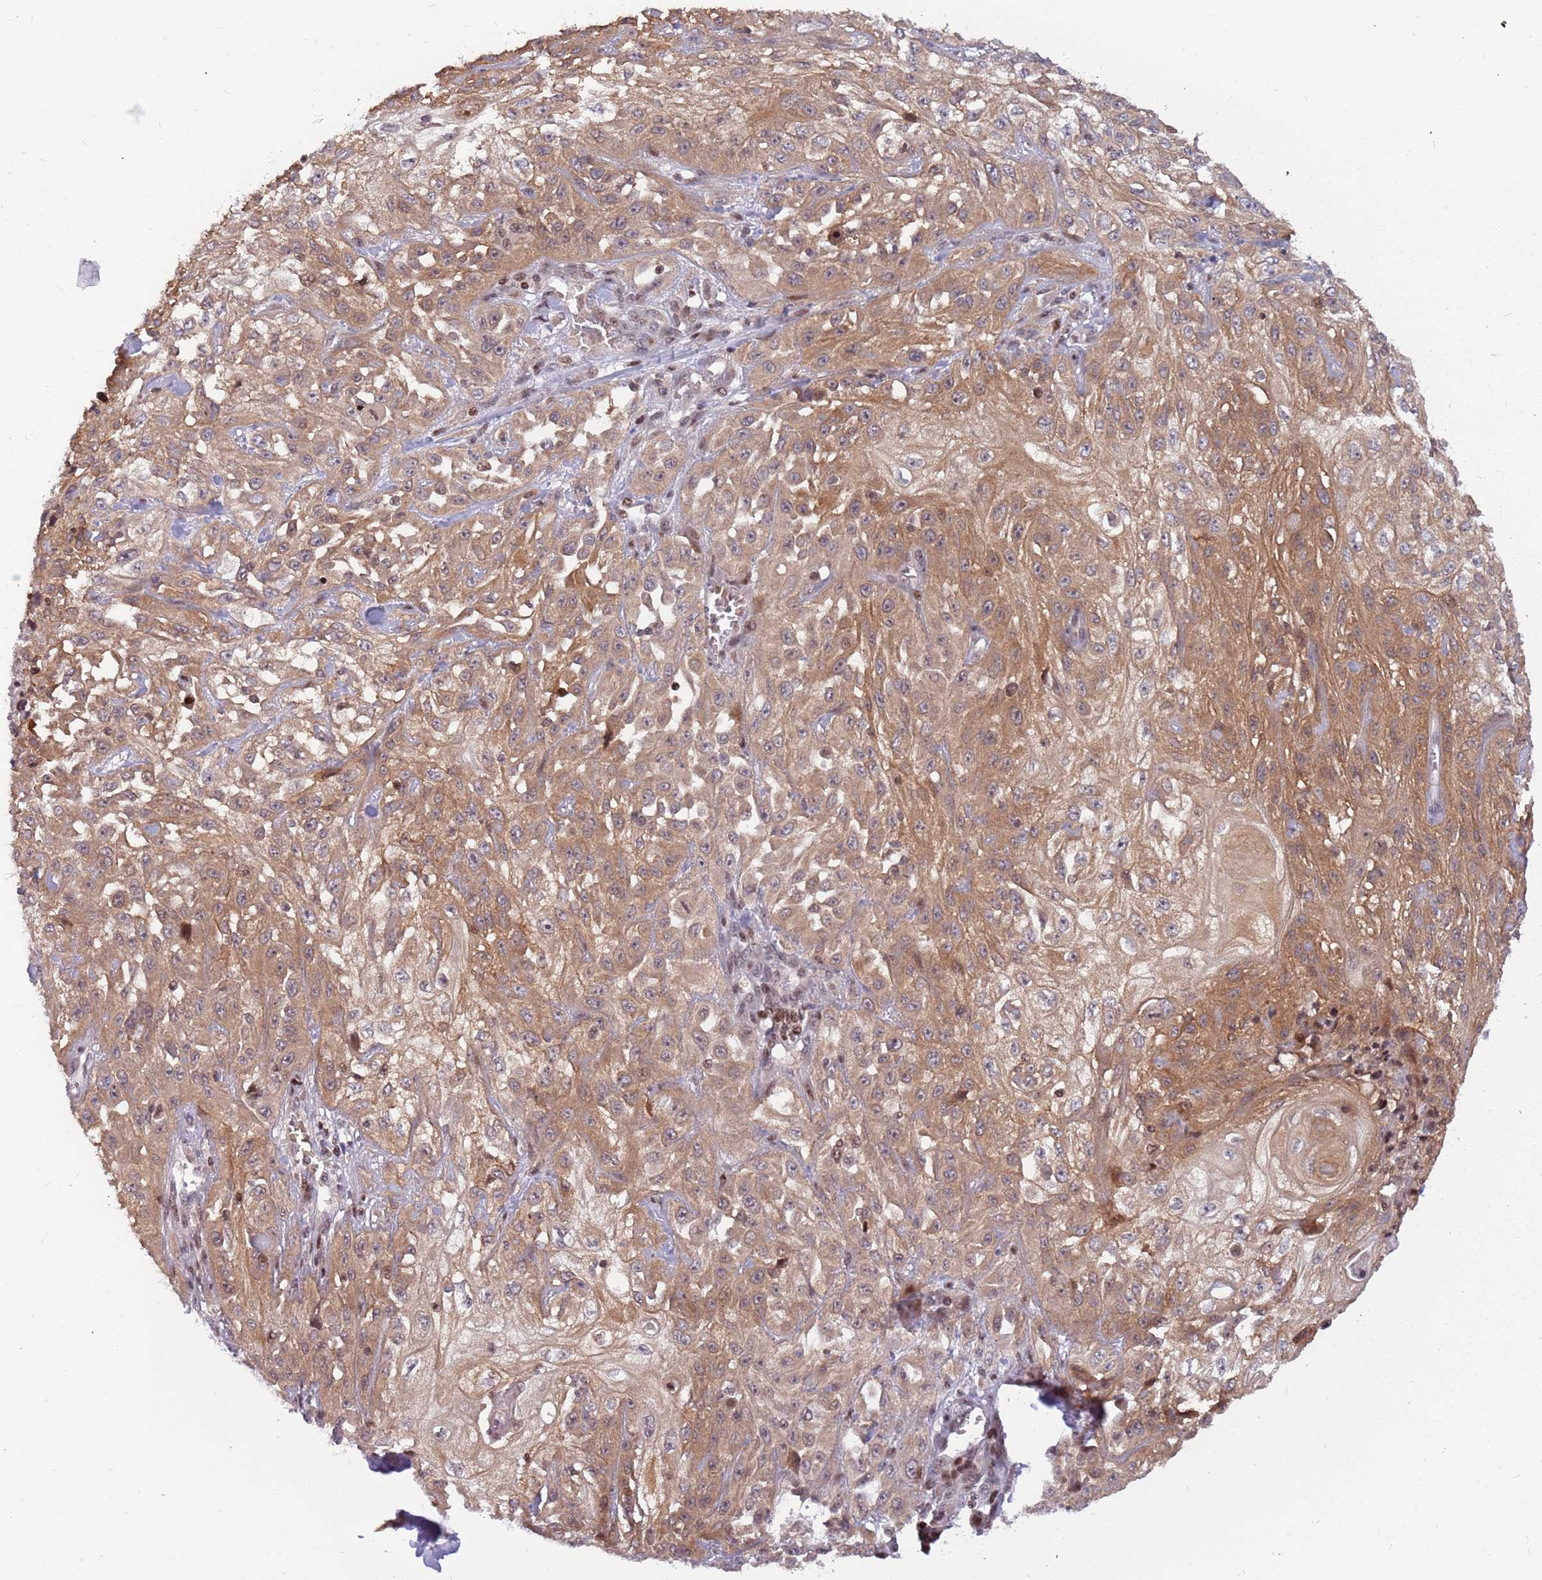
{"staining": {"intensity": "moderate", "quantity": "25%-75%", "location": "cytoplasmic/membranous"}, "tissue": "skin cancer", "cell_type": "Tumor cells", "image_type": "cancer", "snomed": [{"axis": "morphology", "description": "Squamous cell carcinoma, NOS"}, {"axis": "morphology", "description": "Squamous cell carcinoma, metastatic, NOS"}, {"axis": "topography", "description": "Skin"}, {"axis": "topography", "description": "Lymph node"}], "caption": "DAB (3,3'-diaminobenzidine) immunohistochemical staining of human skin cancer displays moderate cytoplasmic/membranous protein staining in about 25%-75% of tumor cells. (DAB IHC, brown staining for protein, blue staining for nuclei).", "gene": "ARHGEF5", "patient": {"sex": "male", "age": 75}}